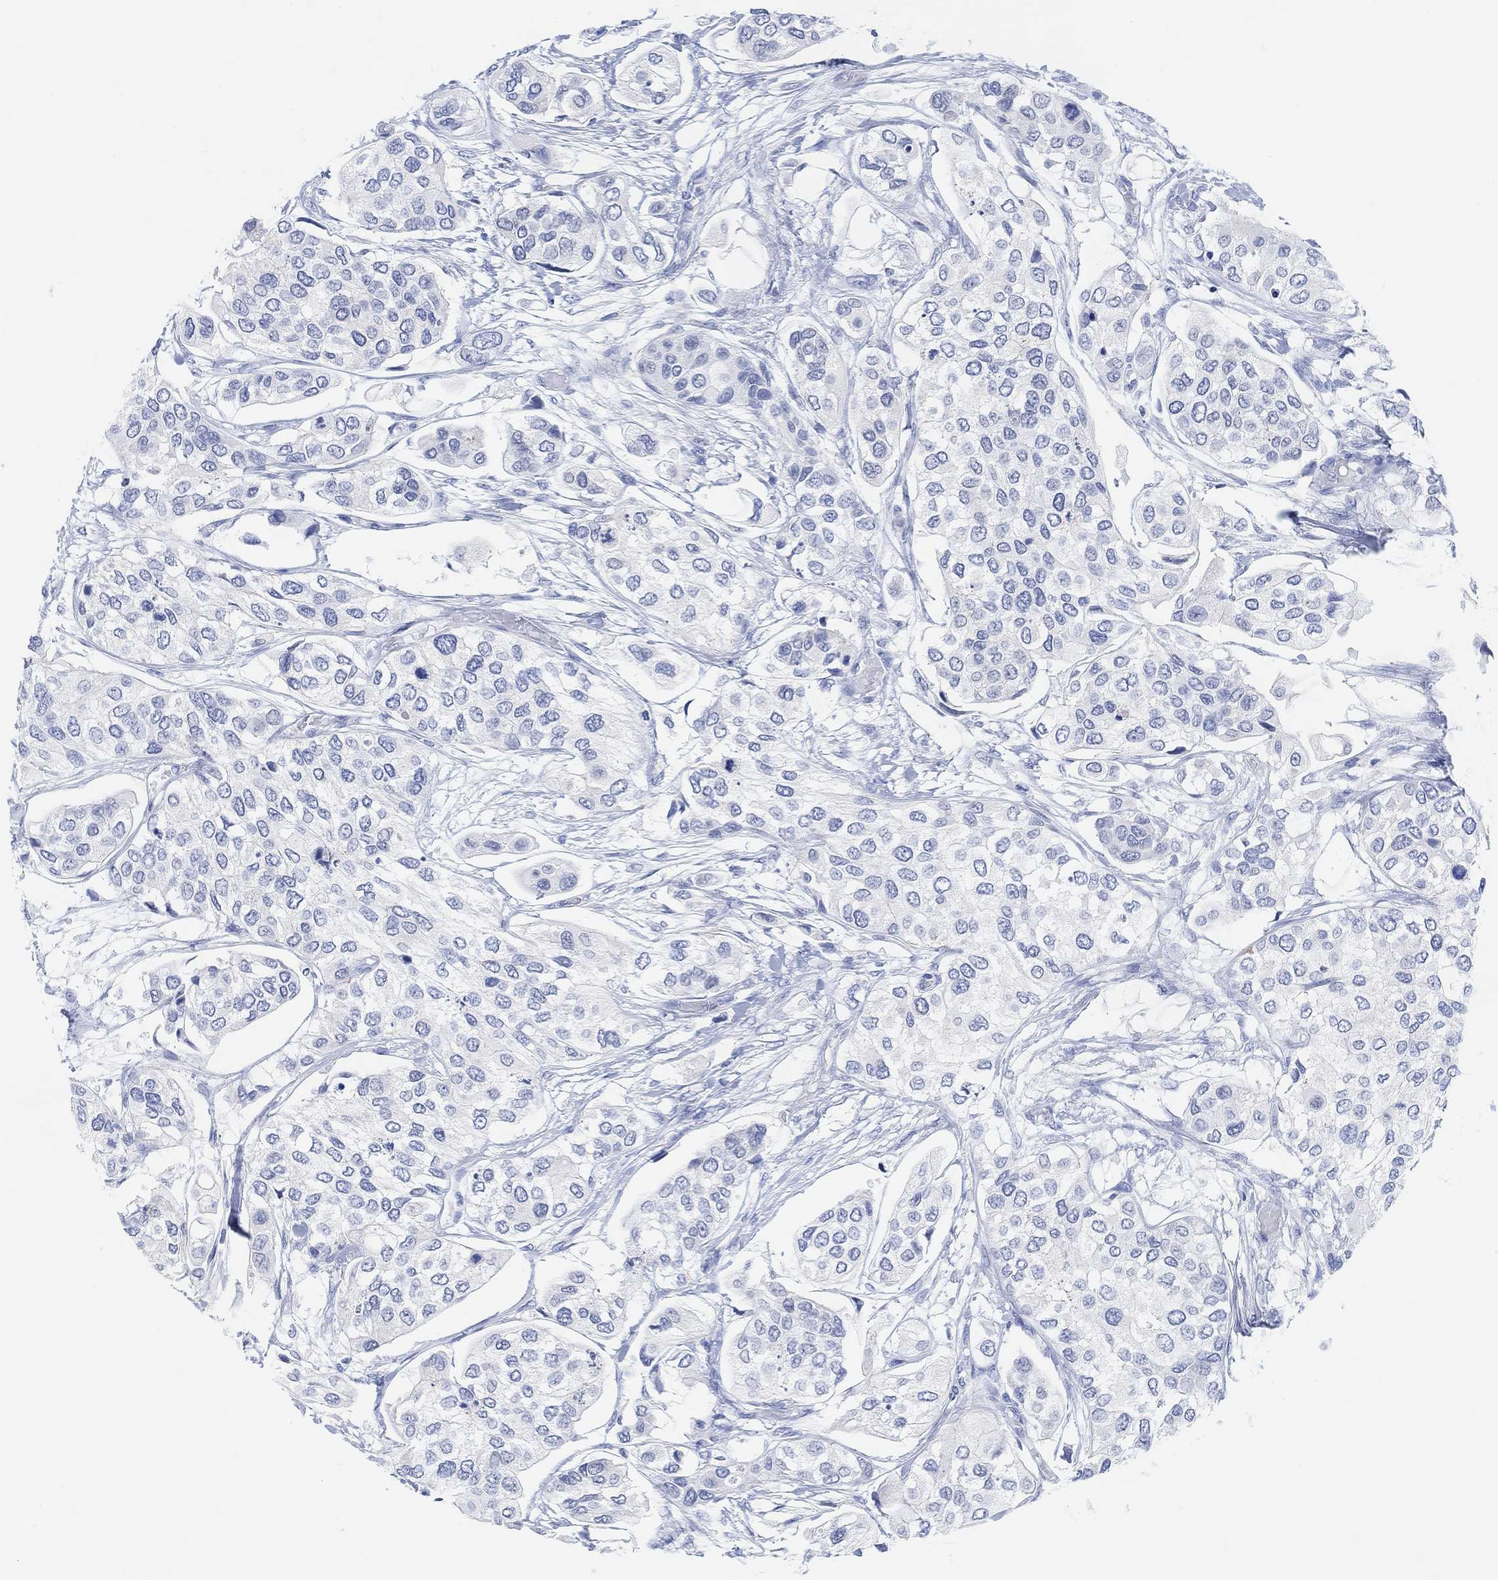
{"staining": {"intensity": "negative", "quantity": "none", "location": "none"}, "tissue": "urothelial cancer", "cell_type": "Tumor cells", "image_type": "cancer", "snomed": [{"axis": "morphology", "description": "Urothelial carcinoma, High grade"}, {"axis": "topography", "description": "Urinary bladder"}], "caption": "Urothelial carcinoma (high-grade) was stained to show a protein in brown. There is no significant staining in tumor cells.", "gene": "ENO4", "patient": {"sex": "male", "age": 77}}